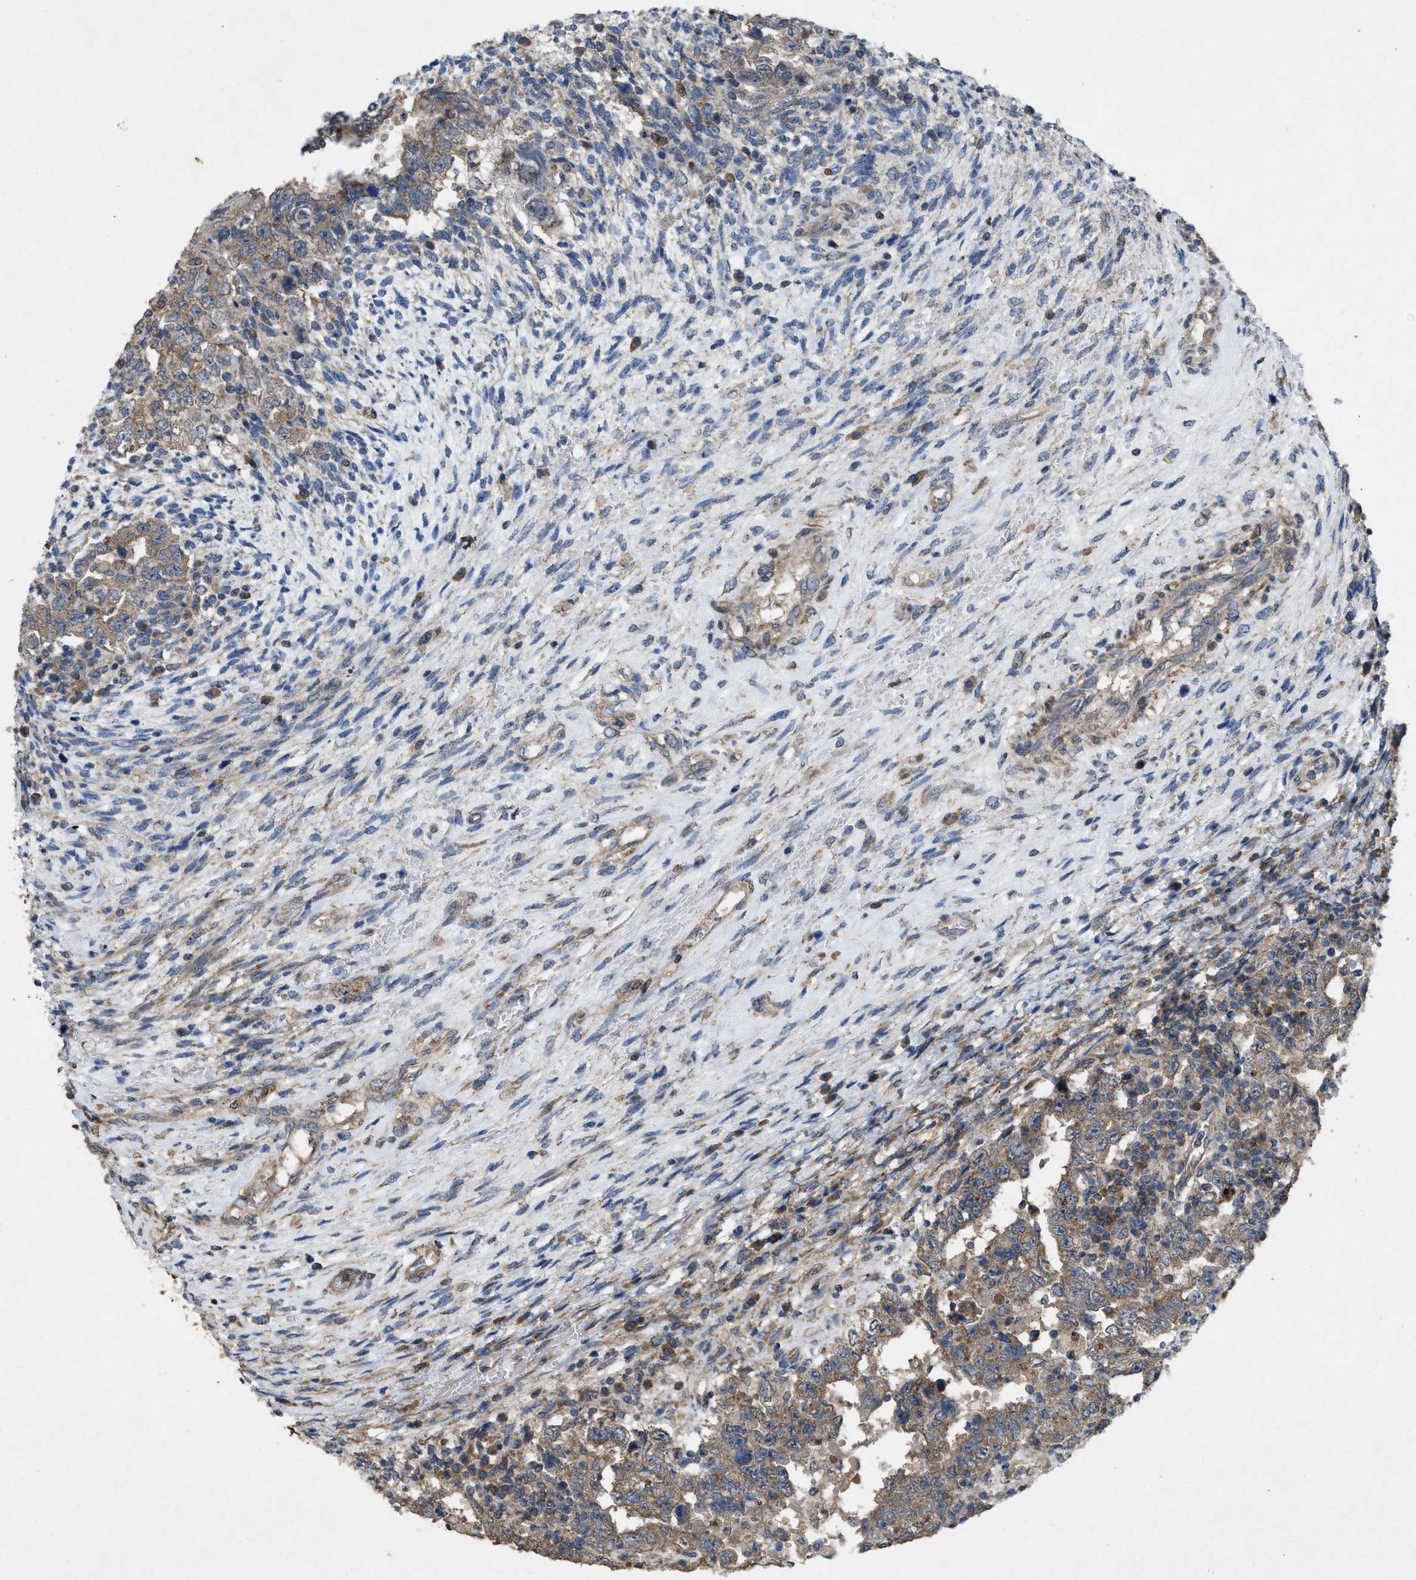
{"staining": {"intensity": "weak", "quantity": "25%-75%", "location": "cytoplasmic/membranous"}, "tissue": "testis cancer", "cell_type": "Tumor cells", "image_type": "cancer", "snomed": [{"axis": "morphology", "description": "Carcinoma, Embryonal, NOS"}, {"axis": "topography", "description": "Testis"}], "caption": "Immunohistochemistry (IHC) photomicrograph of neoplastic tissue: human testis embryonal carcinoma stained using immunohistochemistry (IHC) displays low levels of weak protein expression localized specifically in the cytoplasmic/membranous of tumor cells, appearing as a cytoplasmic/membranous brown color.", "gene": "ARL6", "patient": {"sex": "male", "age": 26}}